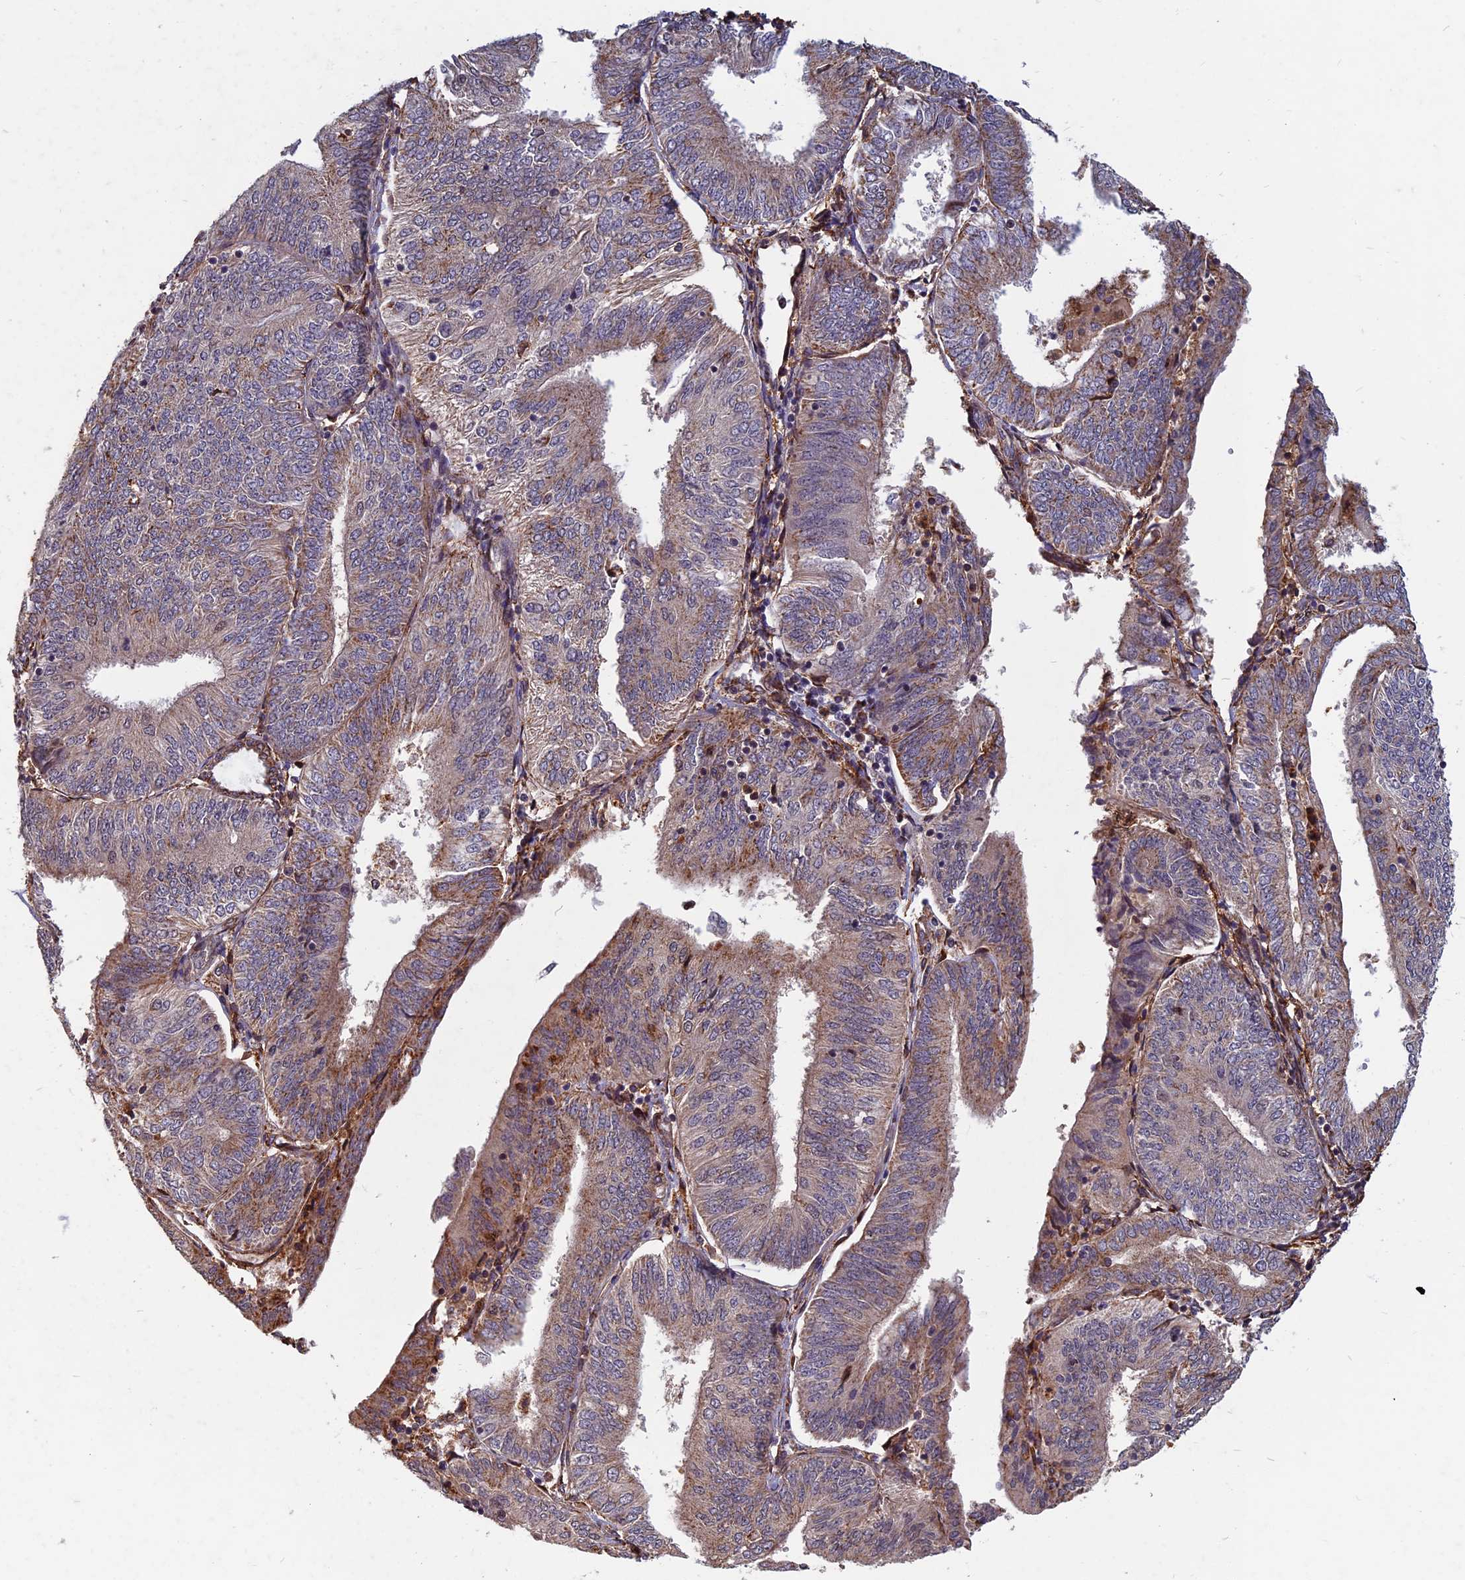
{"staining": {"intensity": "moderate", "quantity": "<25%", "location": "cytoplasmic/membranous"}, "tissue": "endometrial cancer", "cell_type": "Tumor cells", "image_type": "cancer", "snomed": [{"axis": "morphology", "description": "Adenocarcinoma, NOS"}, {"axis": "topography", "description": "Endometrium"}], "caption": "Protein staining by IHC reveals moderate cytoplasmic/membranous expression in about <25% of tumor cells in endometrial cancer.", "gene": "SPG11", "patient": {"sex": "female", "age": 58}}